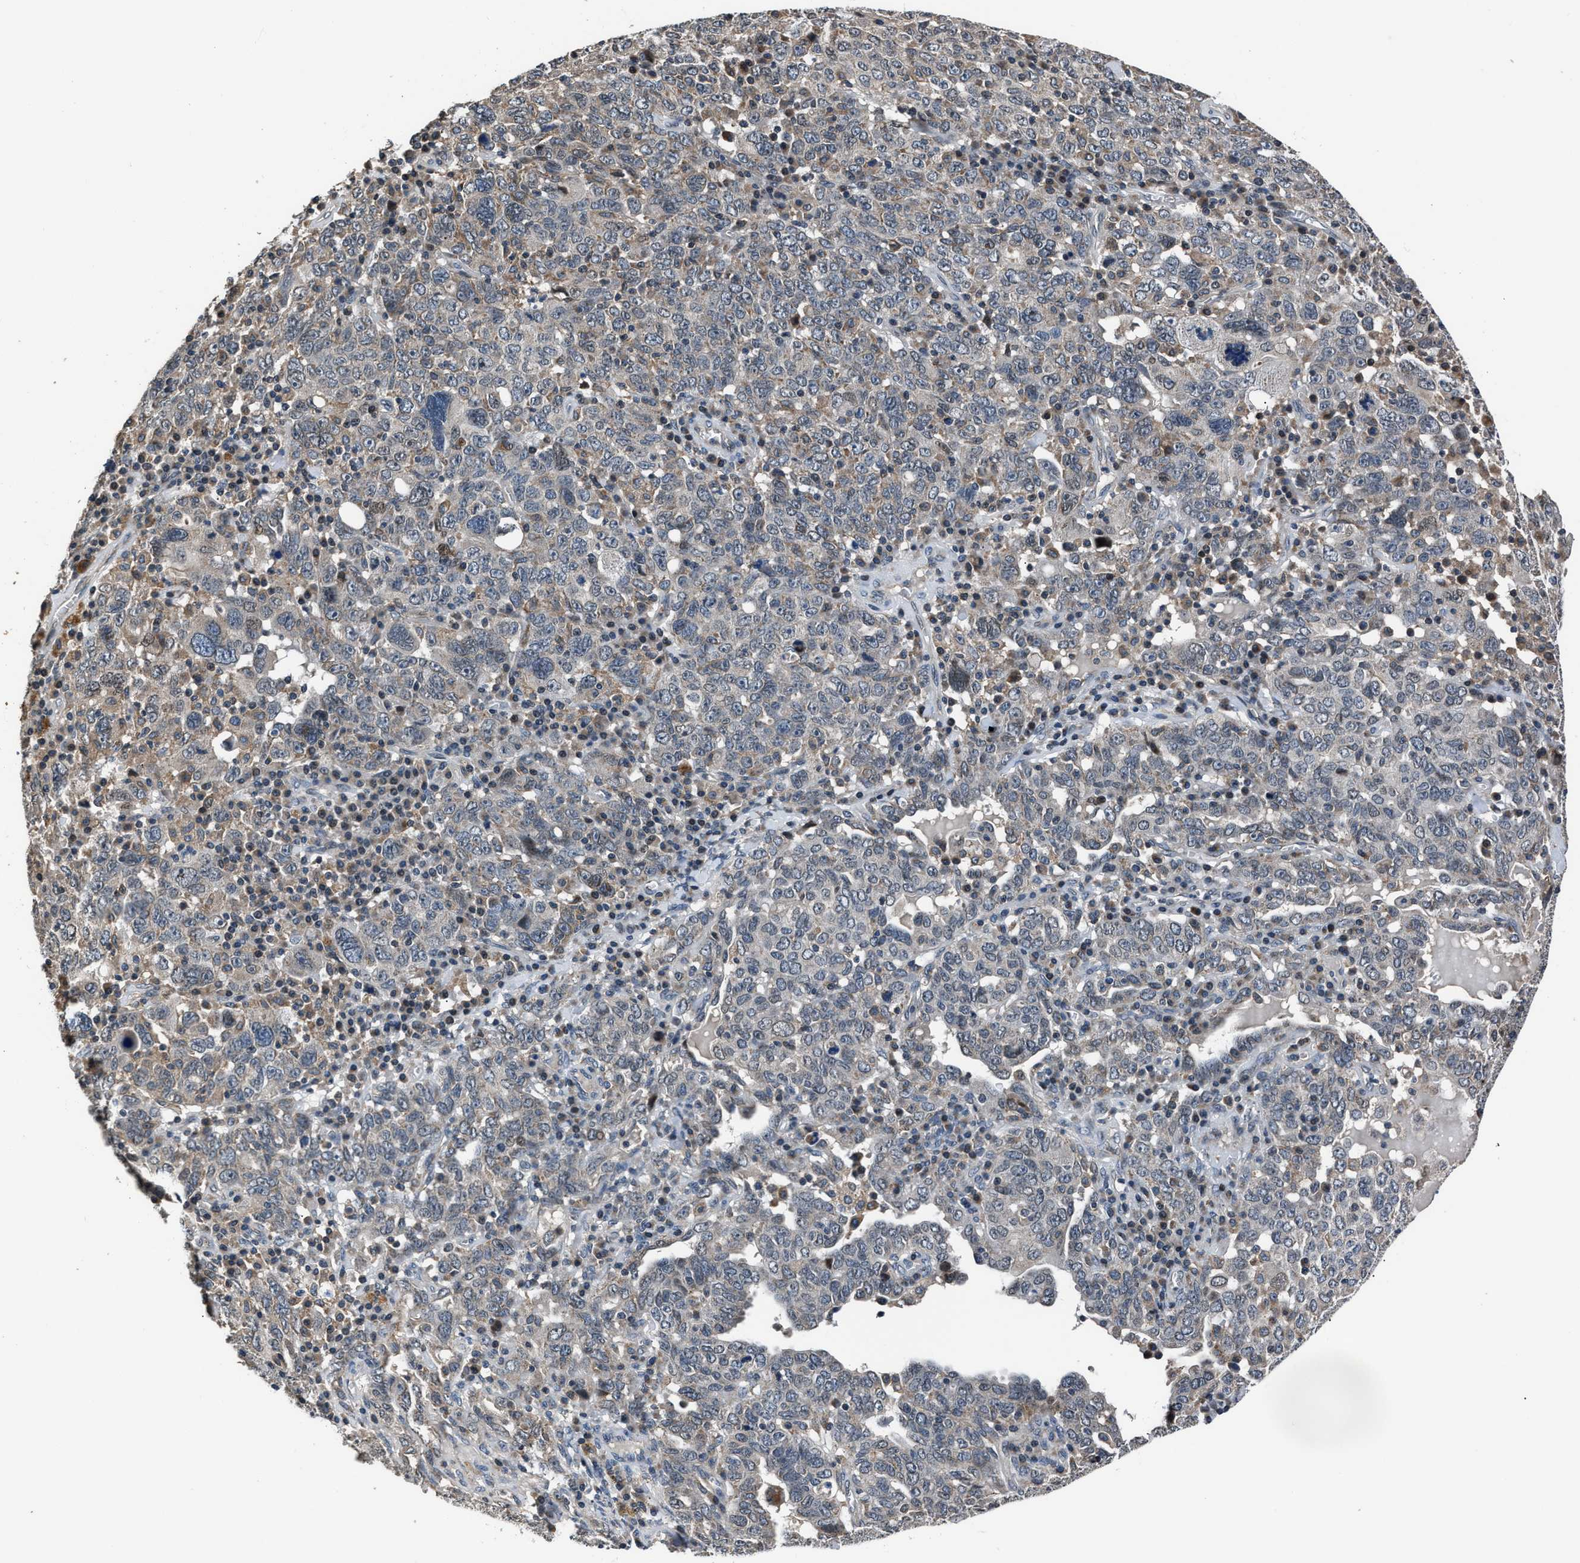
{"staining": {"intensity": "weak", "quantity": "<25%", "location": "cytoplasmic/membranous"}, "tissue": "ovarian cancer", "cell_type": "Tumor cells", "image_type": "cancer", "snomed": [{"axis": "morphology", "description": "Carcinoma, endometroid"}, {"axis": "topography", "description": "Ovary"}], "caption": "Tumor cells are negative for brown protein staining in endometroid carcinoma (ovarian). (DAB immunohistochemistry with hematoxylin counter stain).", "gene": "TNRC18", "patient": {"sex": "female", "age": 62}}